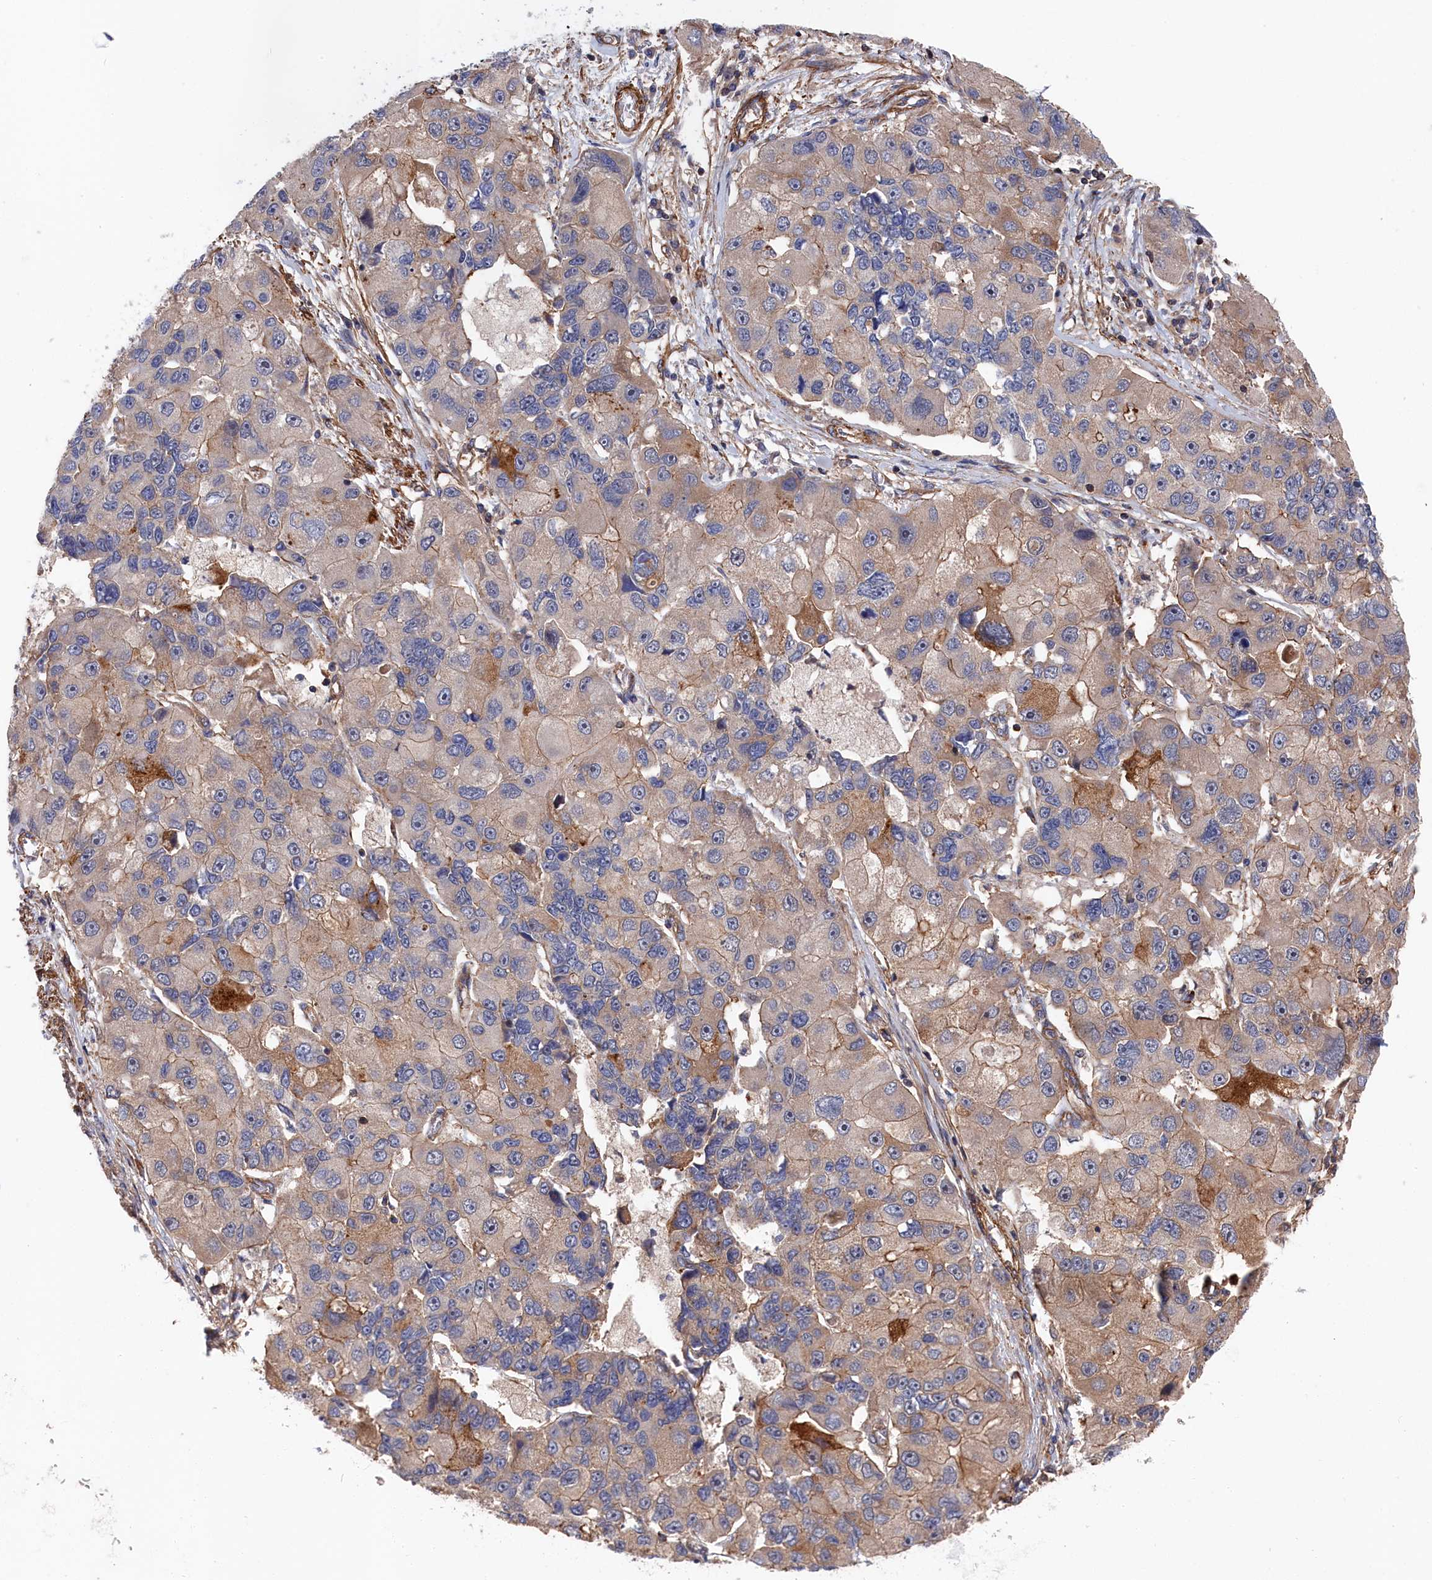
{"staining": {"intensity": "weak", "quantity": "25%-75%", "location": "cytoplasmic/membranous"}, "tissue": "lung cancer", "cell_type": "Tumor cells", "image_type": "cancer", "snomed": [{"axis": "morphology", "description": "Adenocarcinoma, NOS"}, {"axis": "topography", "description": "Lung"}], "caption": "This is an image of immunohistochemistry (IHC) staining of adenocarcinoma (lung), which shows weak positivity in the cytoplasmic/membranous of tumor cells.", "gene": "LDHD", "patient": {"sex": "female", "age": 54}}